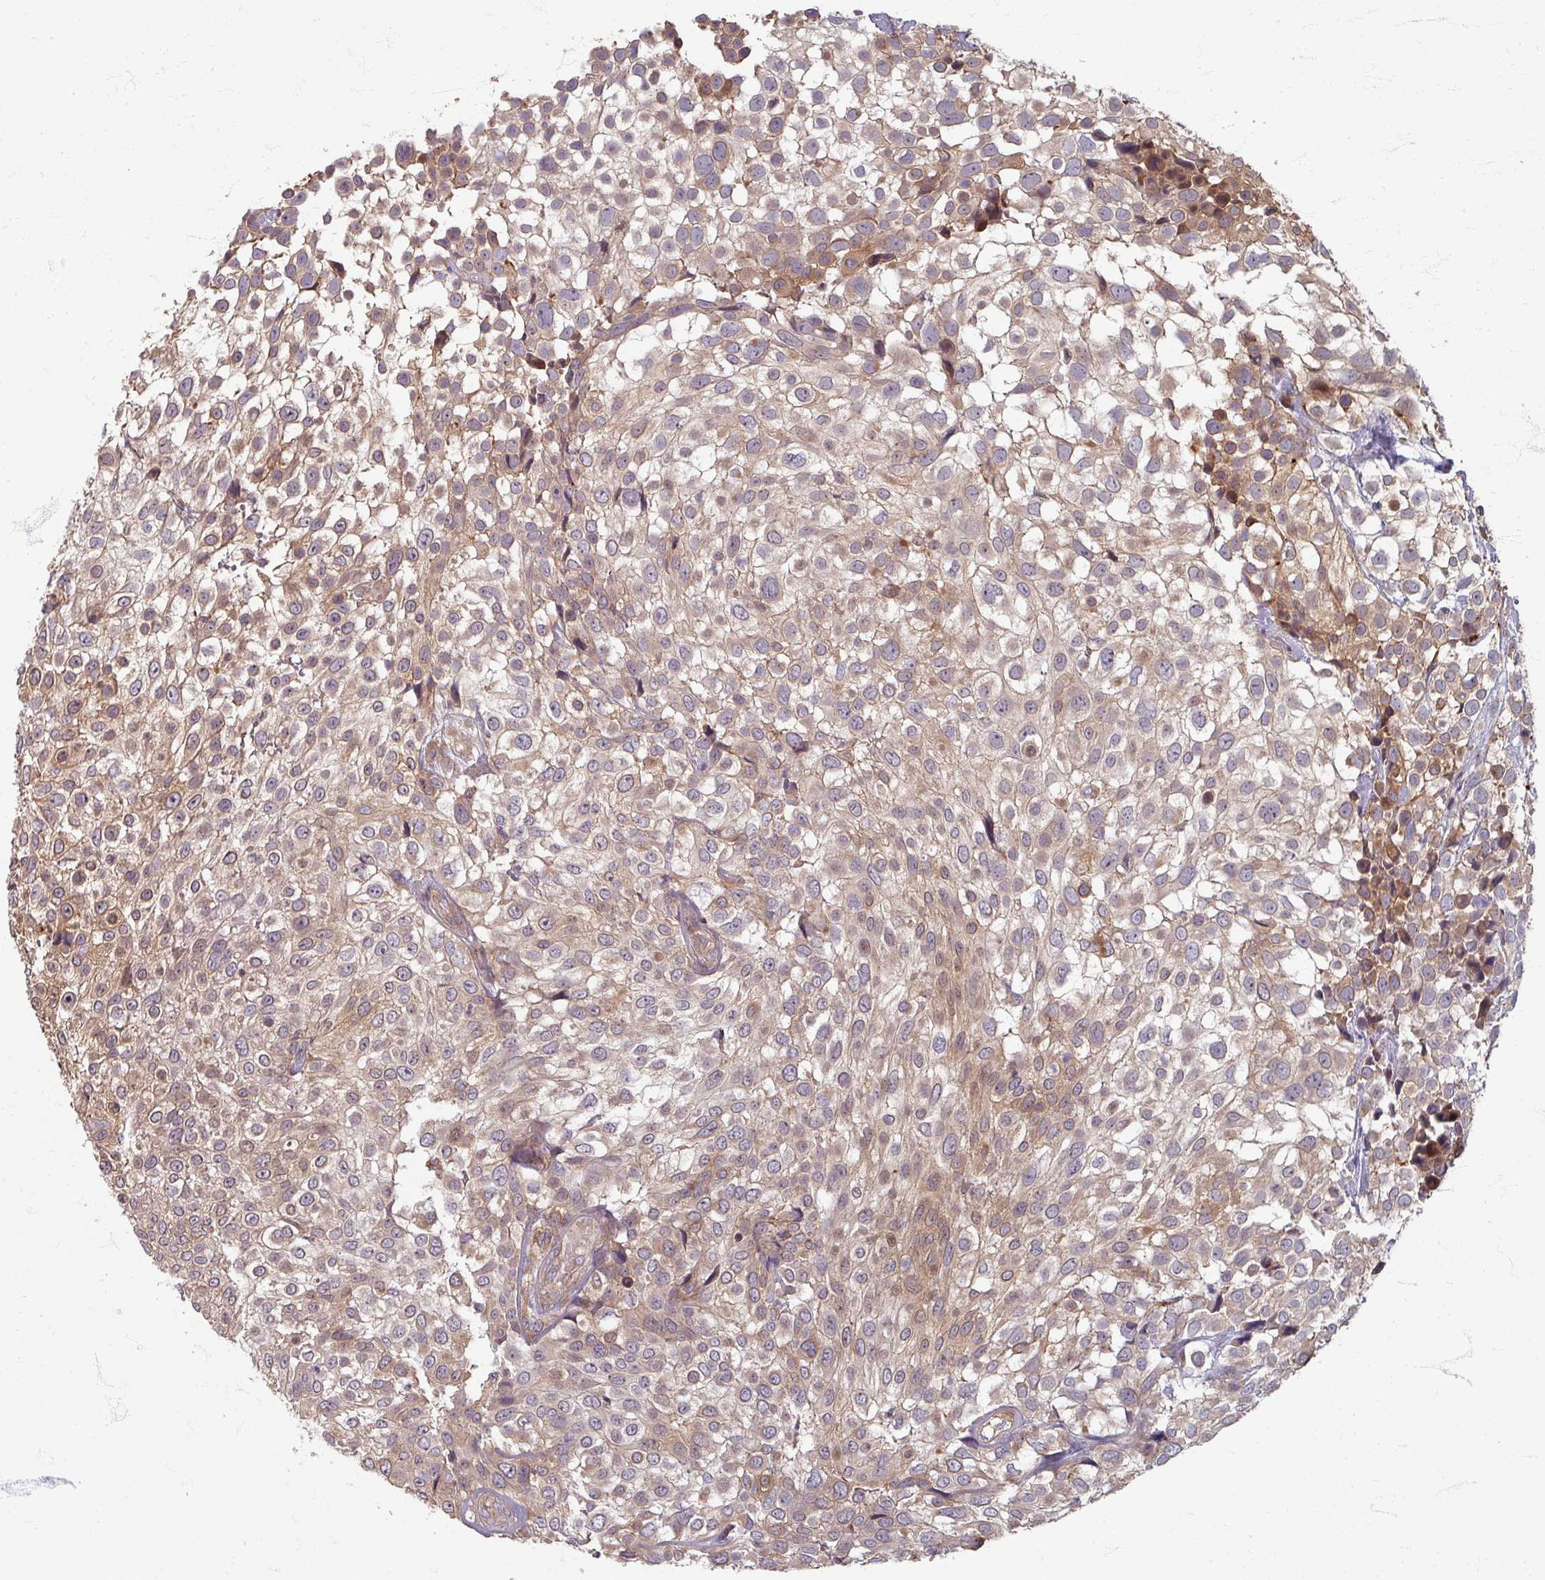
{"staining": {"intensity": "moderate", "quantity": ">75%", "location": "cytoplasmic/membranous"}, "tissue": "urothelial cancer", "cell_type": "Tumor cells", "image_type": "cancer", "snomed": [{"axis": "morphology", "description": "Urothelial carcinoma, High grade"}, {"axis": "topography", "description": "Urinary bladder"}], "caption": "Moderate cytoplasmic/membranous protein positivity is appreciated in approximately >75% of tumor cells in urothelial cancer. (Stains: DAB in brown, nuclei in blue, Microscopy: brightfield microscopy at high magnification).", "gene": "STAM", "patient": {"sex": "male", "age": 56}}